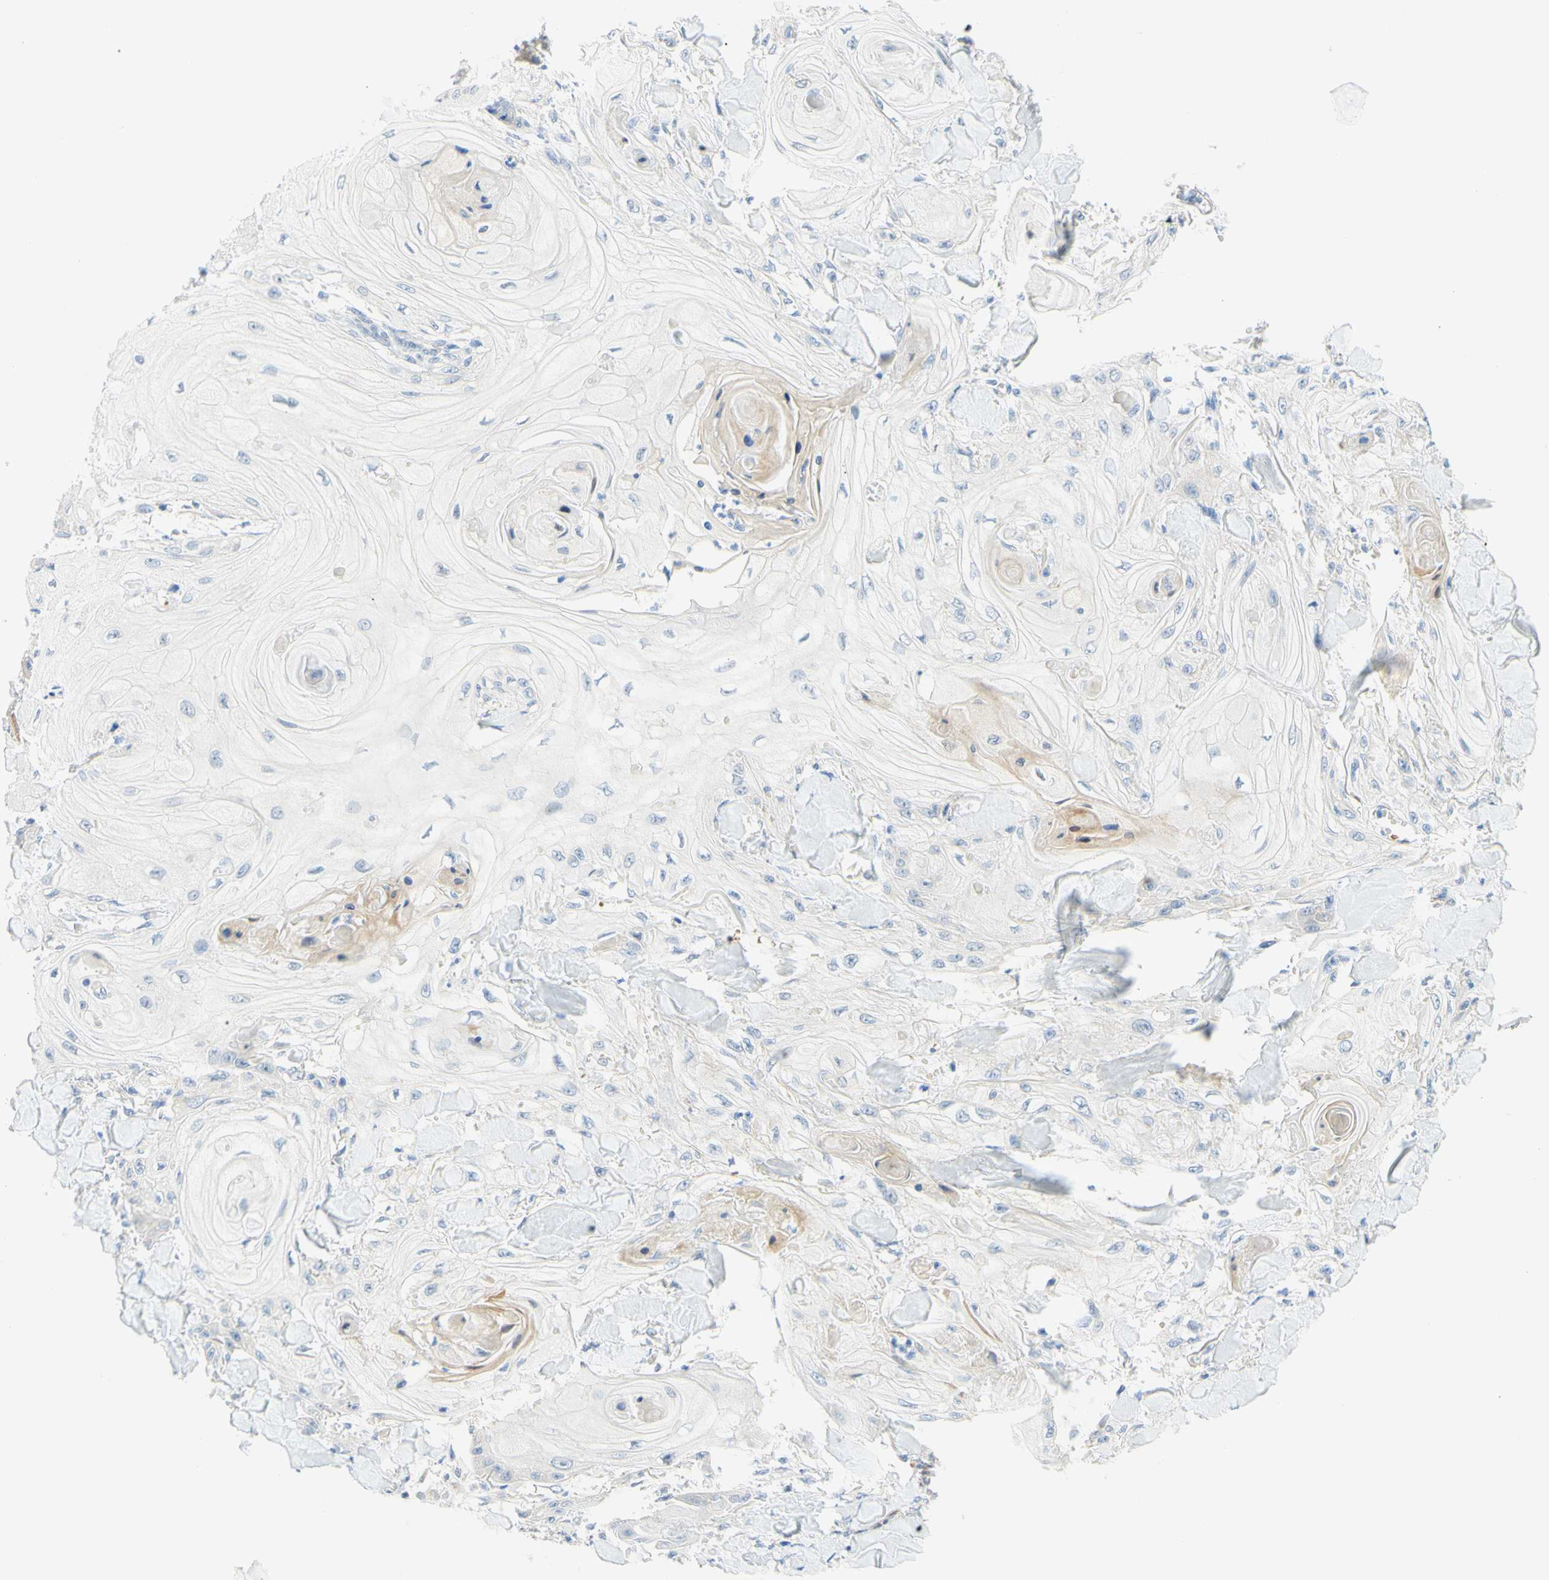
{"staining": {"intensity": "weak", "quantity": "<25%", "location": "cytoplasmic/membranous"}, "tissue": "skin cancer", "cell_type": "Tumor cells", "image_type": "cancer", "snomed": [{"axis": "morphology", "description": "Squamous cell carcinoma, NOS"}, {"axis": "topography", "description": "Skin"}], "caption": "The photomicrograph shows no staining of tumor cells in skin squamous cell carcinoma.", "gene": "ENTREP2", "patient": {"sex": "male", "age": 74}}